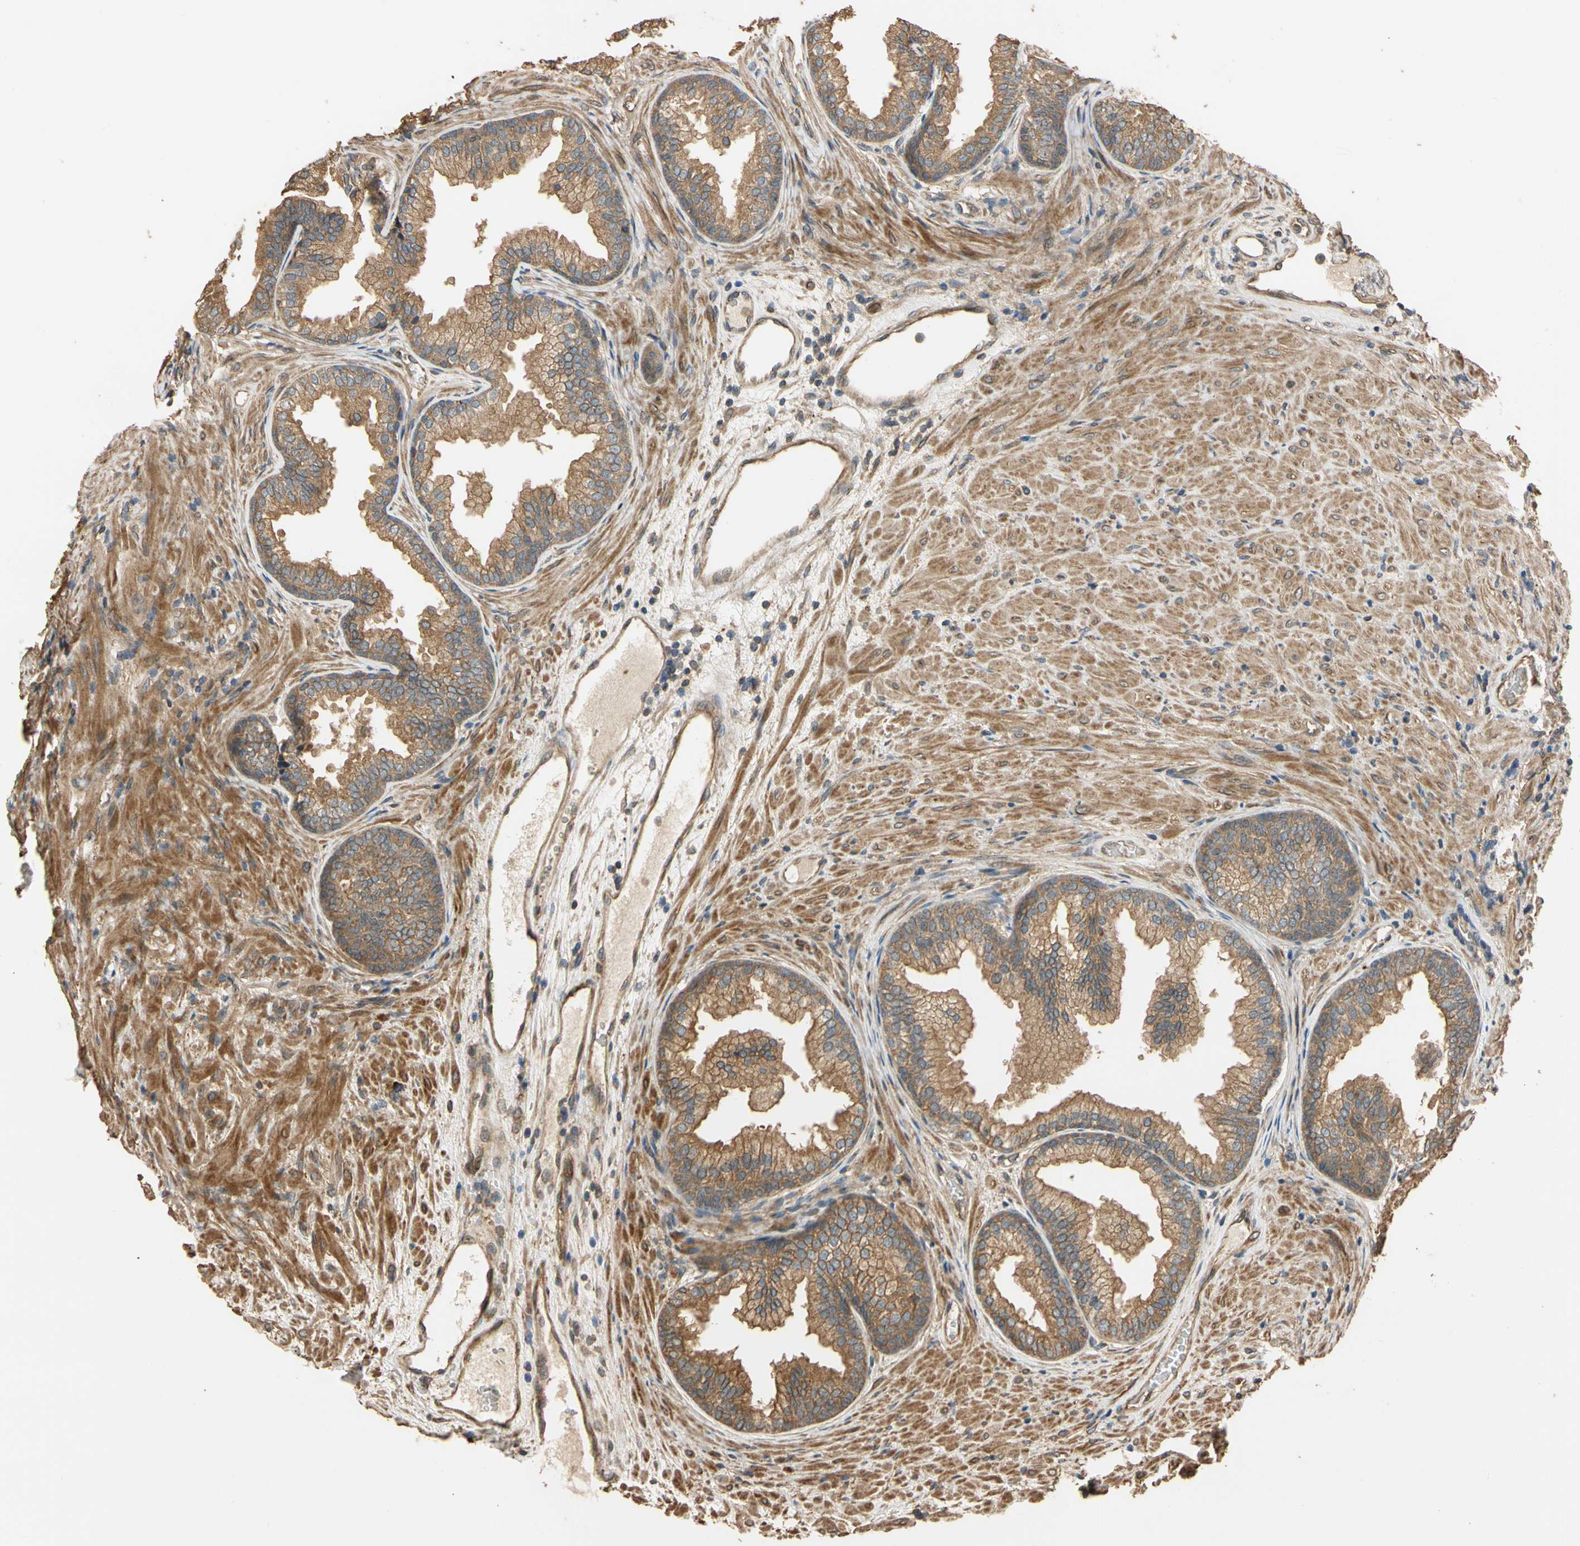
{"staining": {"intensity": "moderate", "quantity": ">75%", "location": "cytoplasmic/membranous"}, "tissue": "prostate", "cell_type": "Glandular cells", "image_type": "normal", "snomed": [{"axis": "morphology", "description": "Normal tissue, NOS"}, {"axis": "topography", "description": "Prostate"}], "caption": "Immunohistochemical staining of normal prostate reveals medium levels of moderate cytoplasmic/membranous positivity in approximately >75% of glandular cells.", "gene": "MGRN1", "patient": {"sex": "male", "age": 76}}